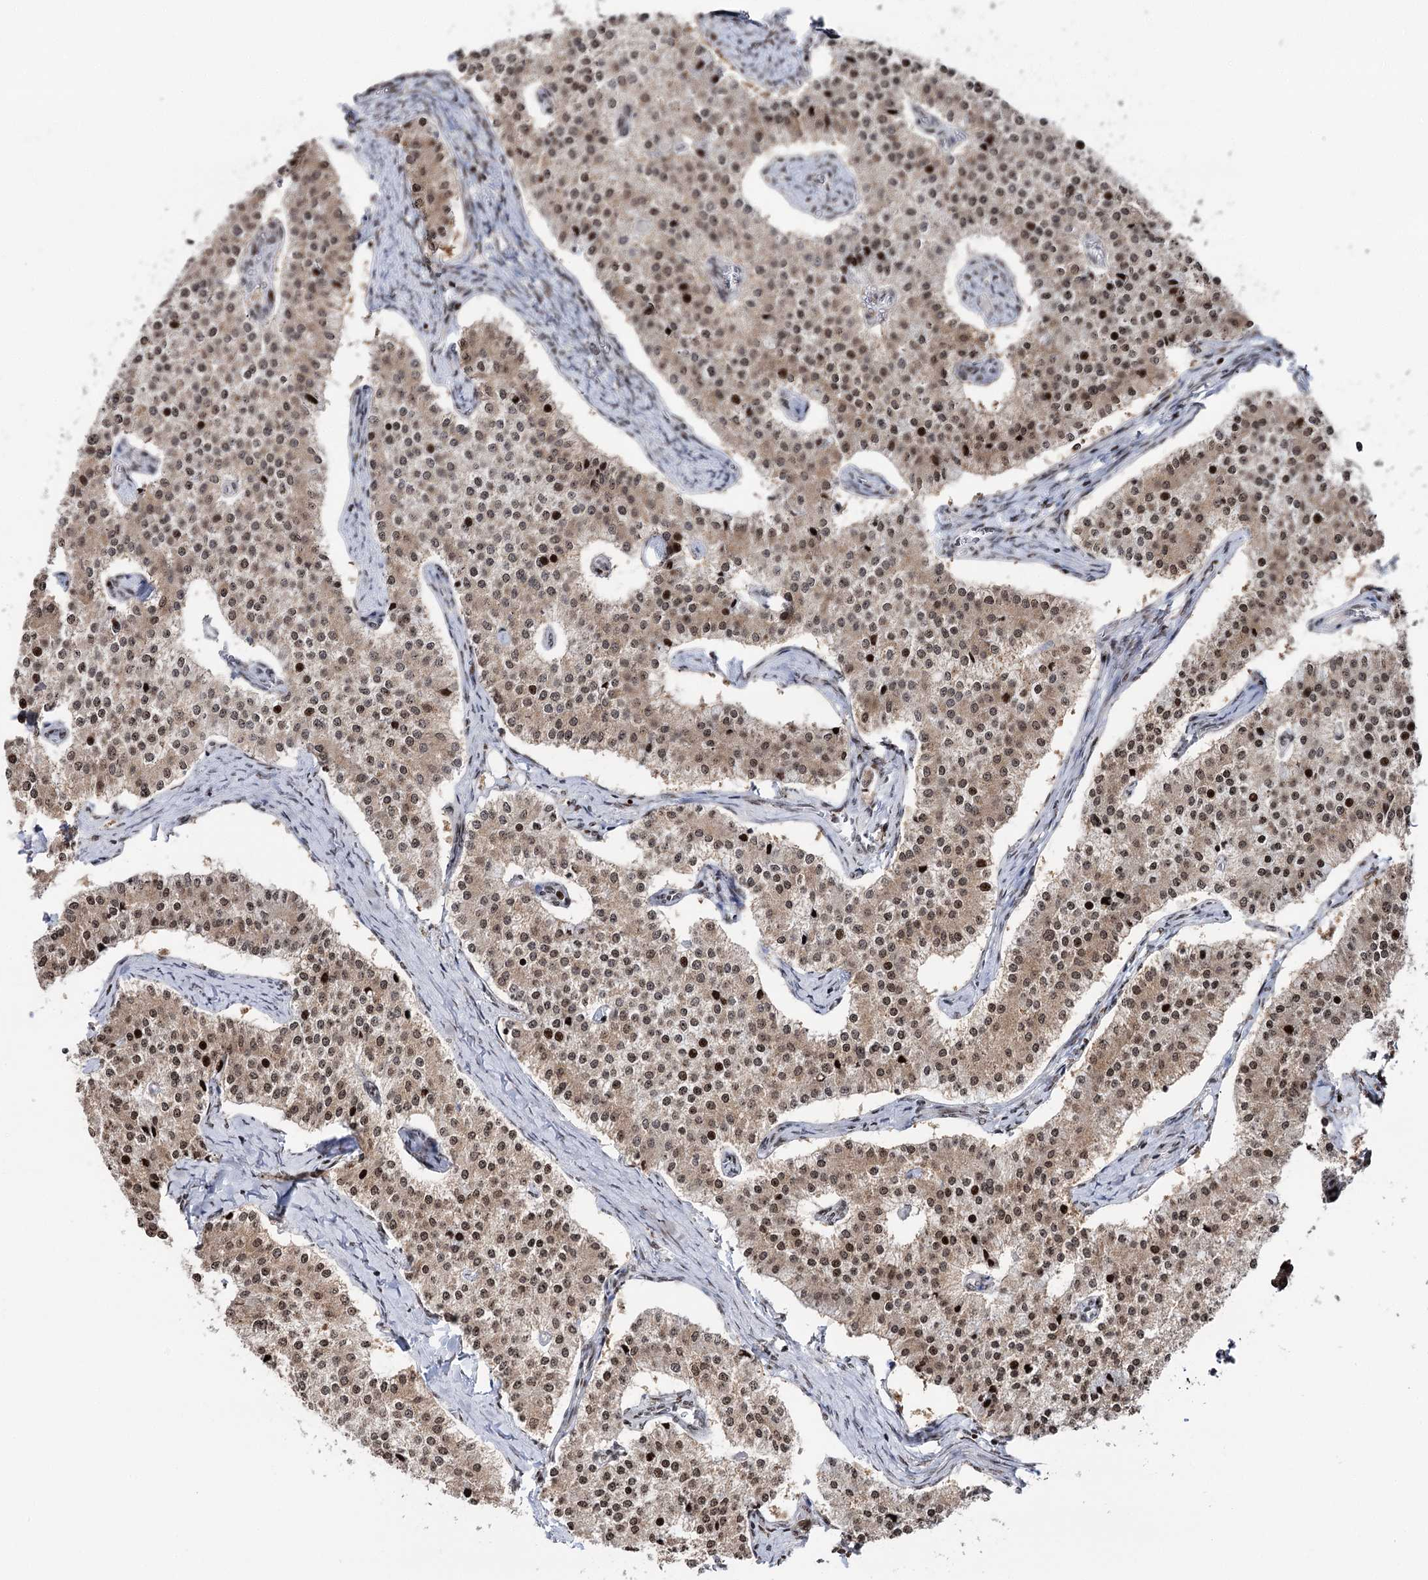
{"staining": {"intensity": "moderate", "quantity": ">75%", "location": "cytoplasmic/membranous,nuclear"}, "tissue": "carcinoid", "cell_type": "Tumor cells", "image_type": "cancer", "snomed": [{"axis": "morphology", "description": "Carcinoid, malignant, NOS"}, {"axis": "topography", "description": "Colon"}], "caption": "This is an image of IHC staining of carcinoid (malignant), which shows moderate positivity in the cytoplasmic/membranous and nuclear of tumor cells.", "gene": "PTGR1", "patient": {"sex": "female", "age": 52}}